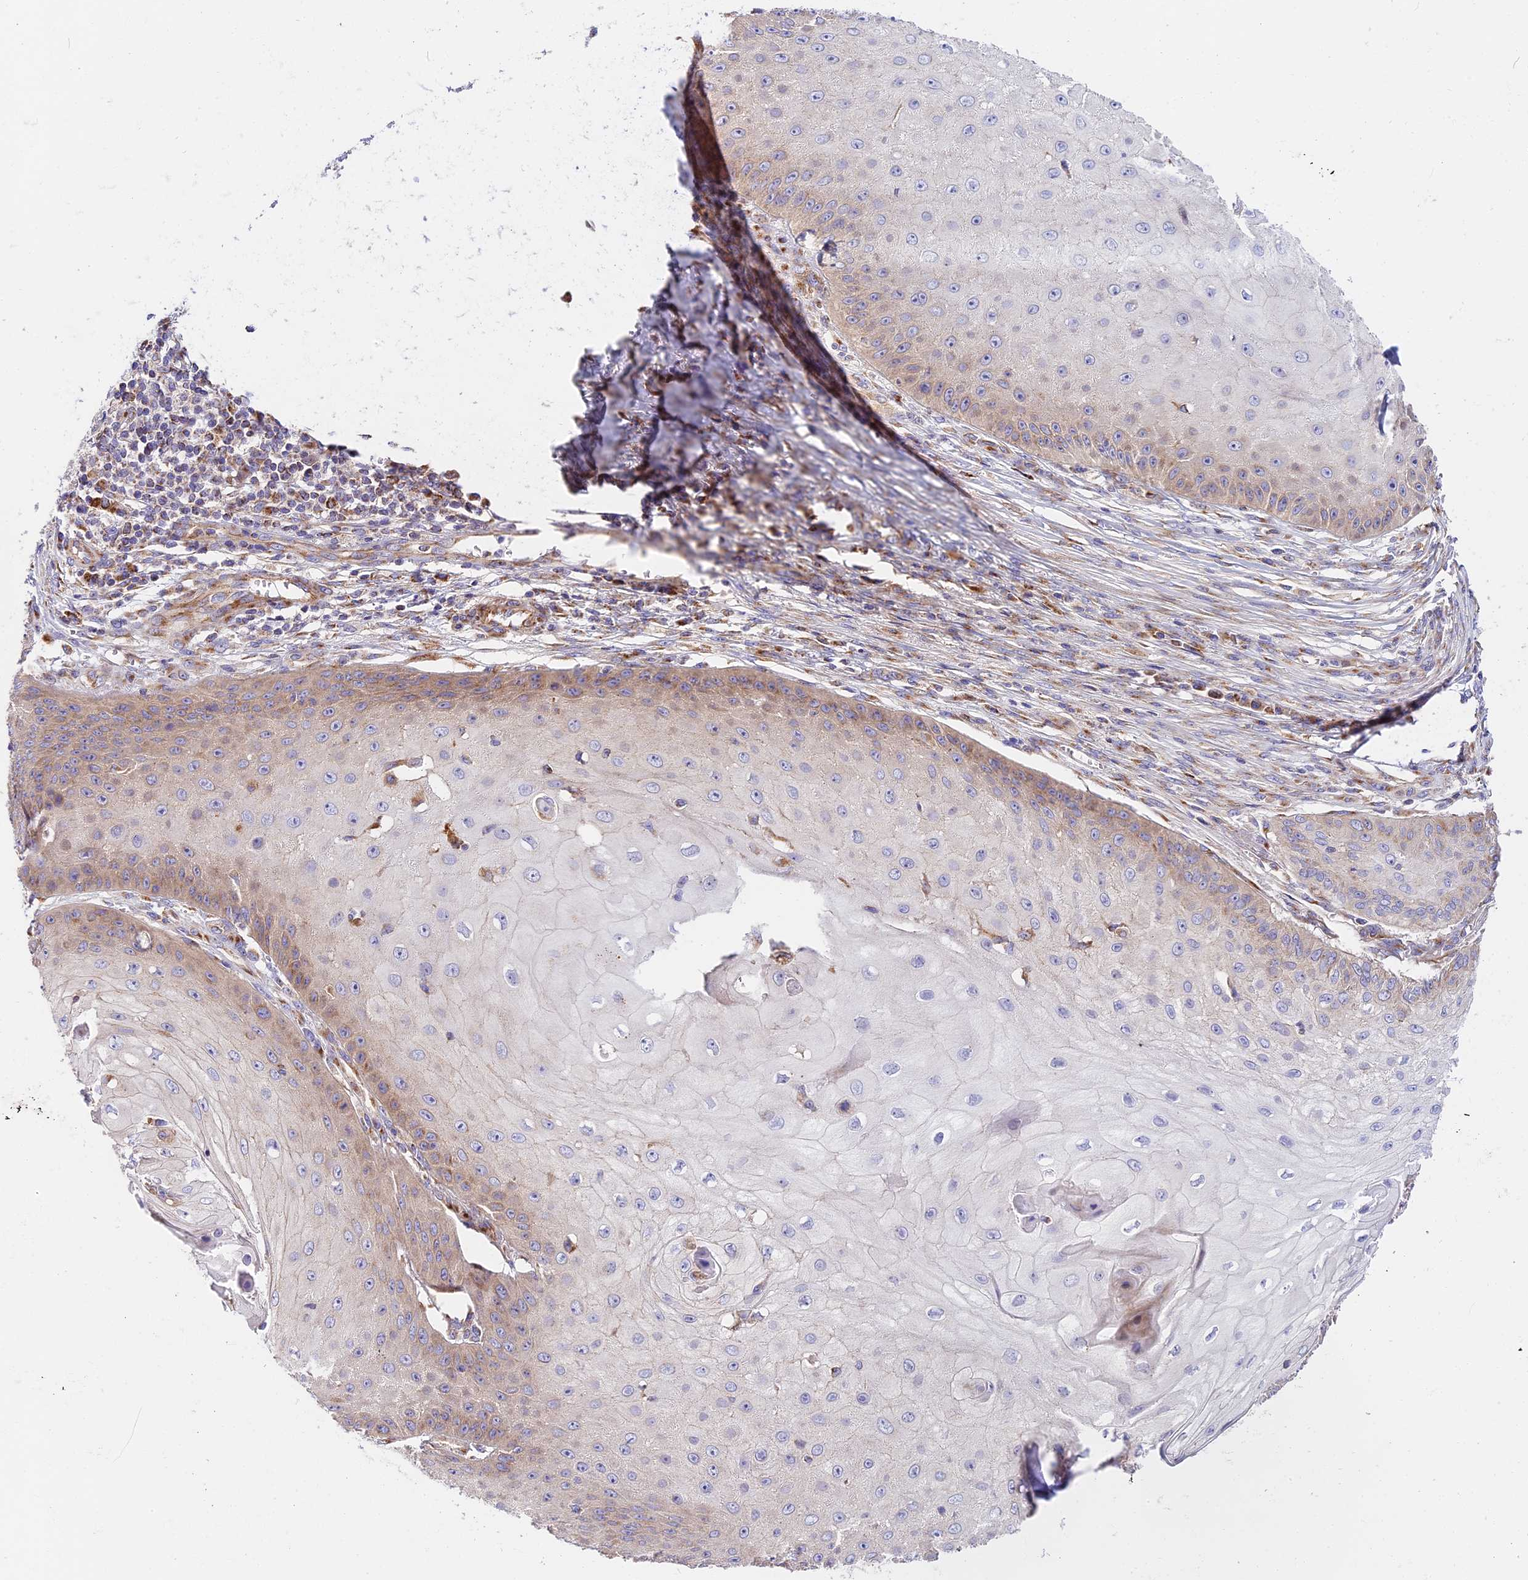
{"staining": {"intensity": "weak", "quantity": "25%-75%", "location": "cytoplasmic/membranous"}, "tissue": "skin cancer", "cell_type": "Tumor cells", "image_type": "cancer", "snomed": [{"axis": "morphology", "description": "Squamous cell carcinoma, NOS"}, {"axis": "topography", "description": "Skin"}], "caption": "Immunohistochemical staining of human squamous cell carcinoma (skin) shows weak cytoplasmic/membranous protein positivity in about 25%-75% of tumor cells.", "gene": "MRAS", "patient": {"sex": "male", "age": 70}}